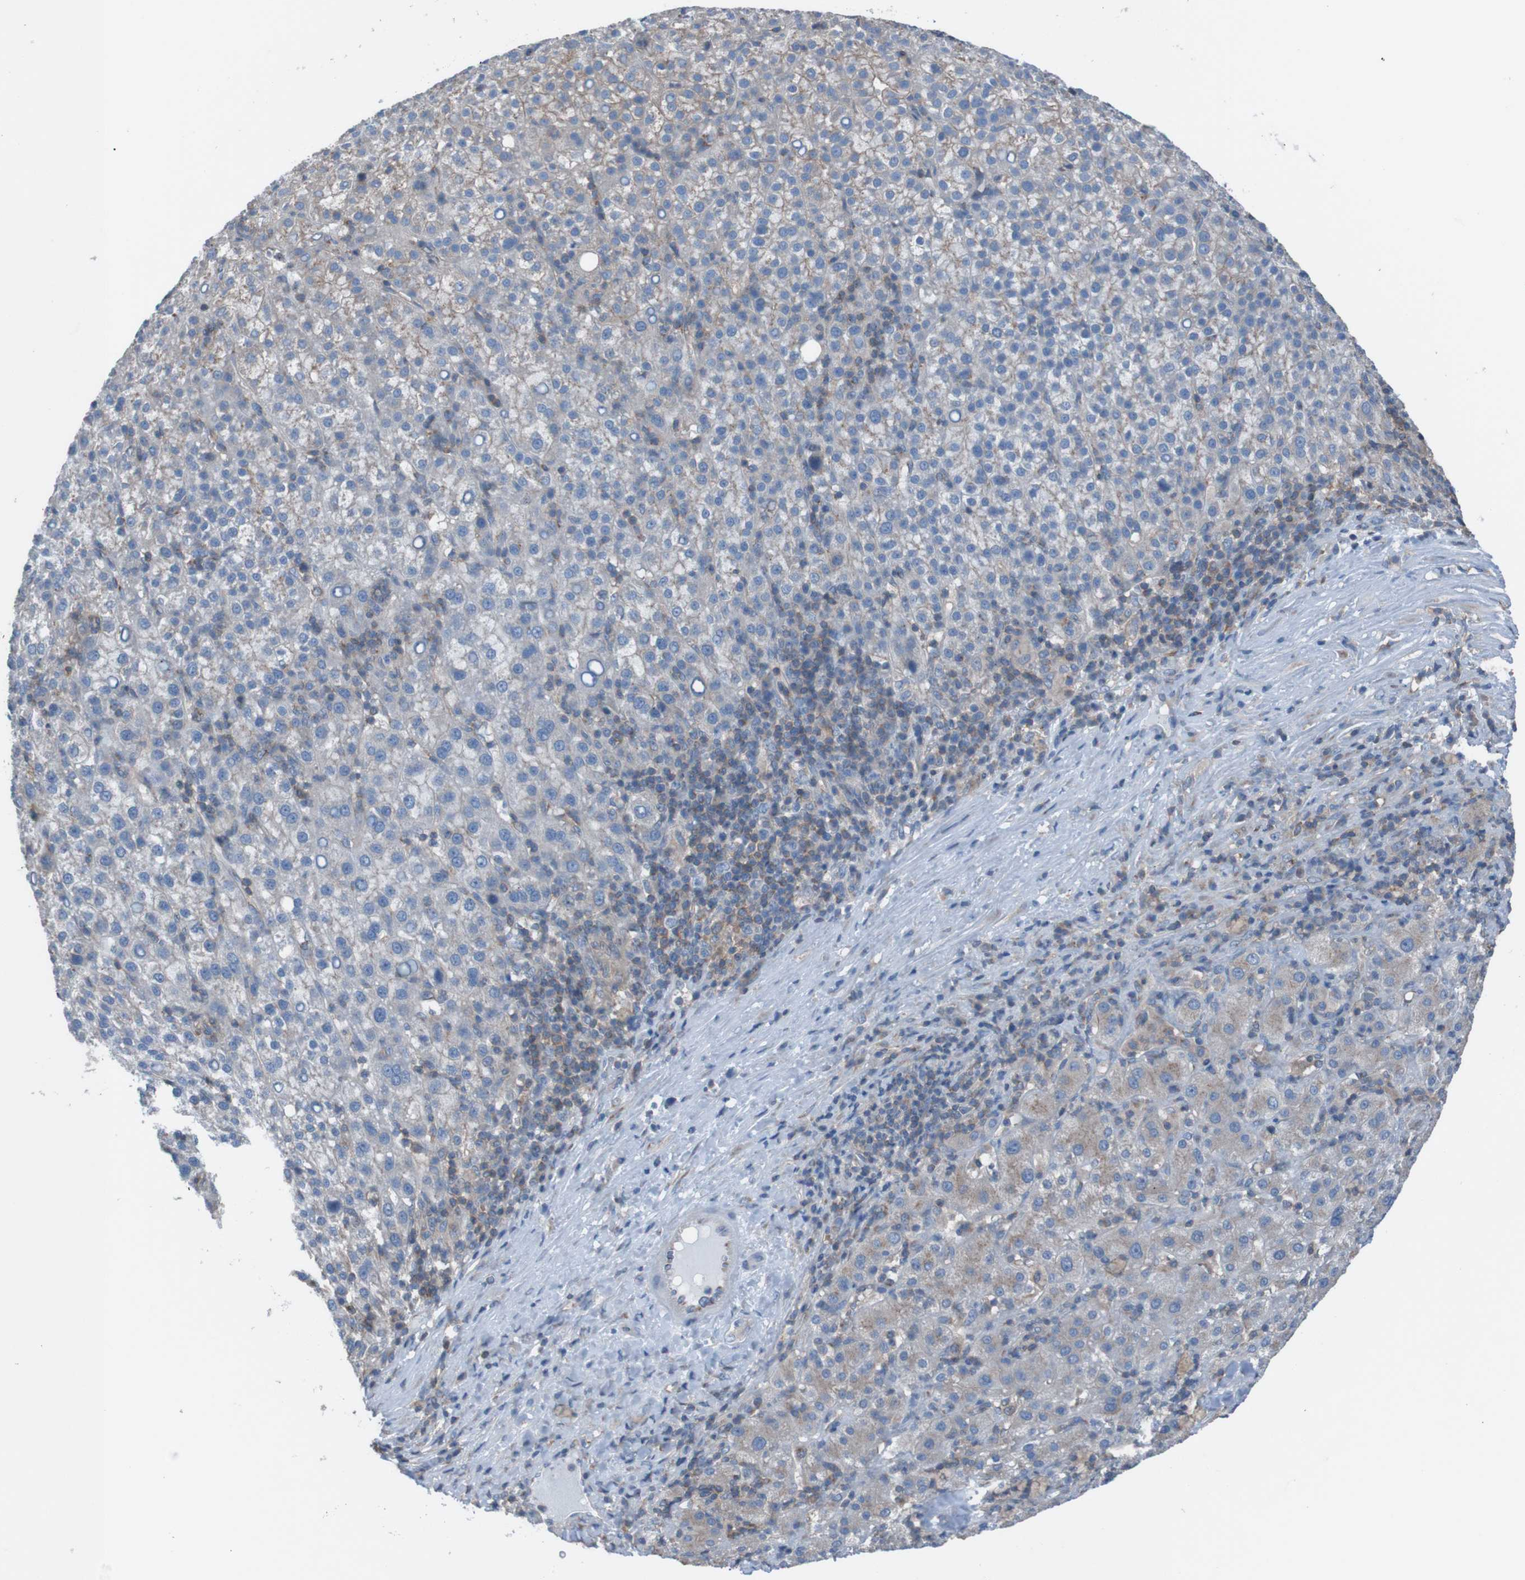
{"staining": {"intensity": "moderate", "quantity": "25%-75%", "location": "cytoplasmic/membranous"}, "tissue": "liver cancer", "cell_type": "Tumor cells", "image_type": "cancer", "snomed": [{"axis": "morphology", "description": "Carcinoma, Hepatocellular, NOS"}, {"axis": "topography", "description": "Liver"}], "caption": "Liver cancer tissue reveals moderate cytoplasmic/membranous positivity in approximately 25%-75% of tumor cells", "gene": "MINAR1", "patient": {"sex": "female", "age": 58}}